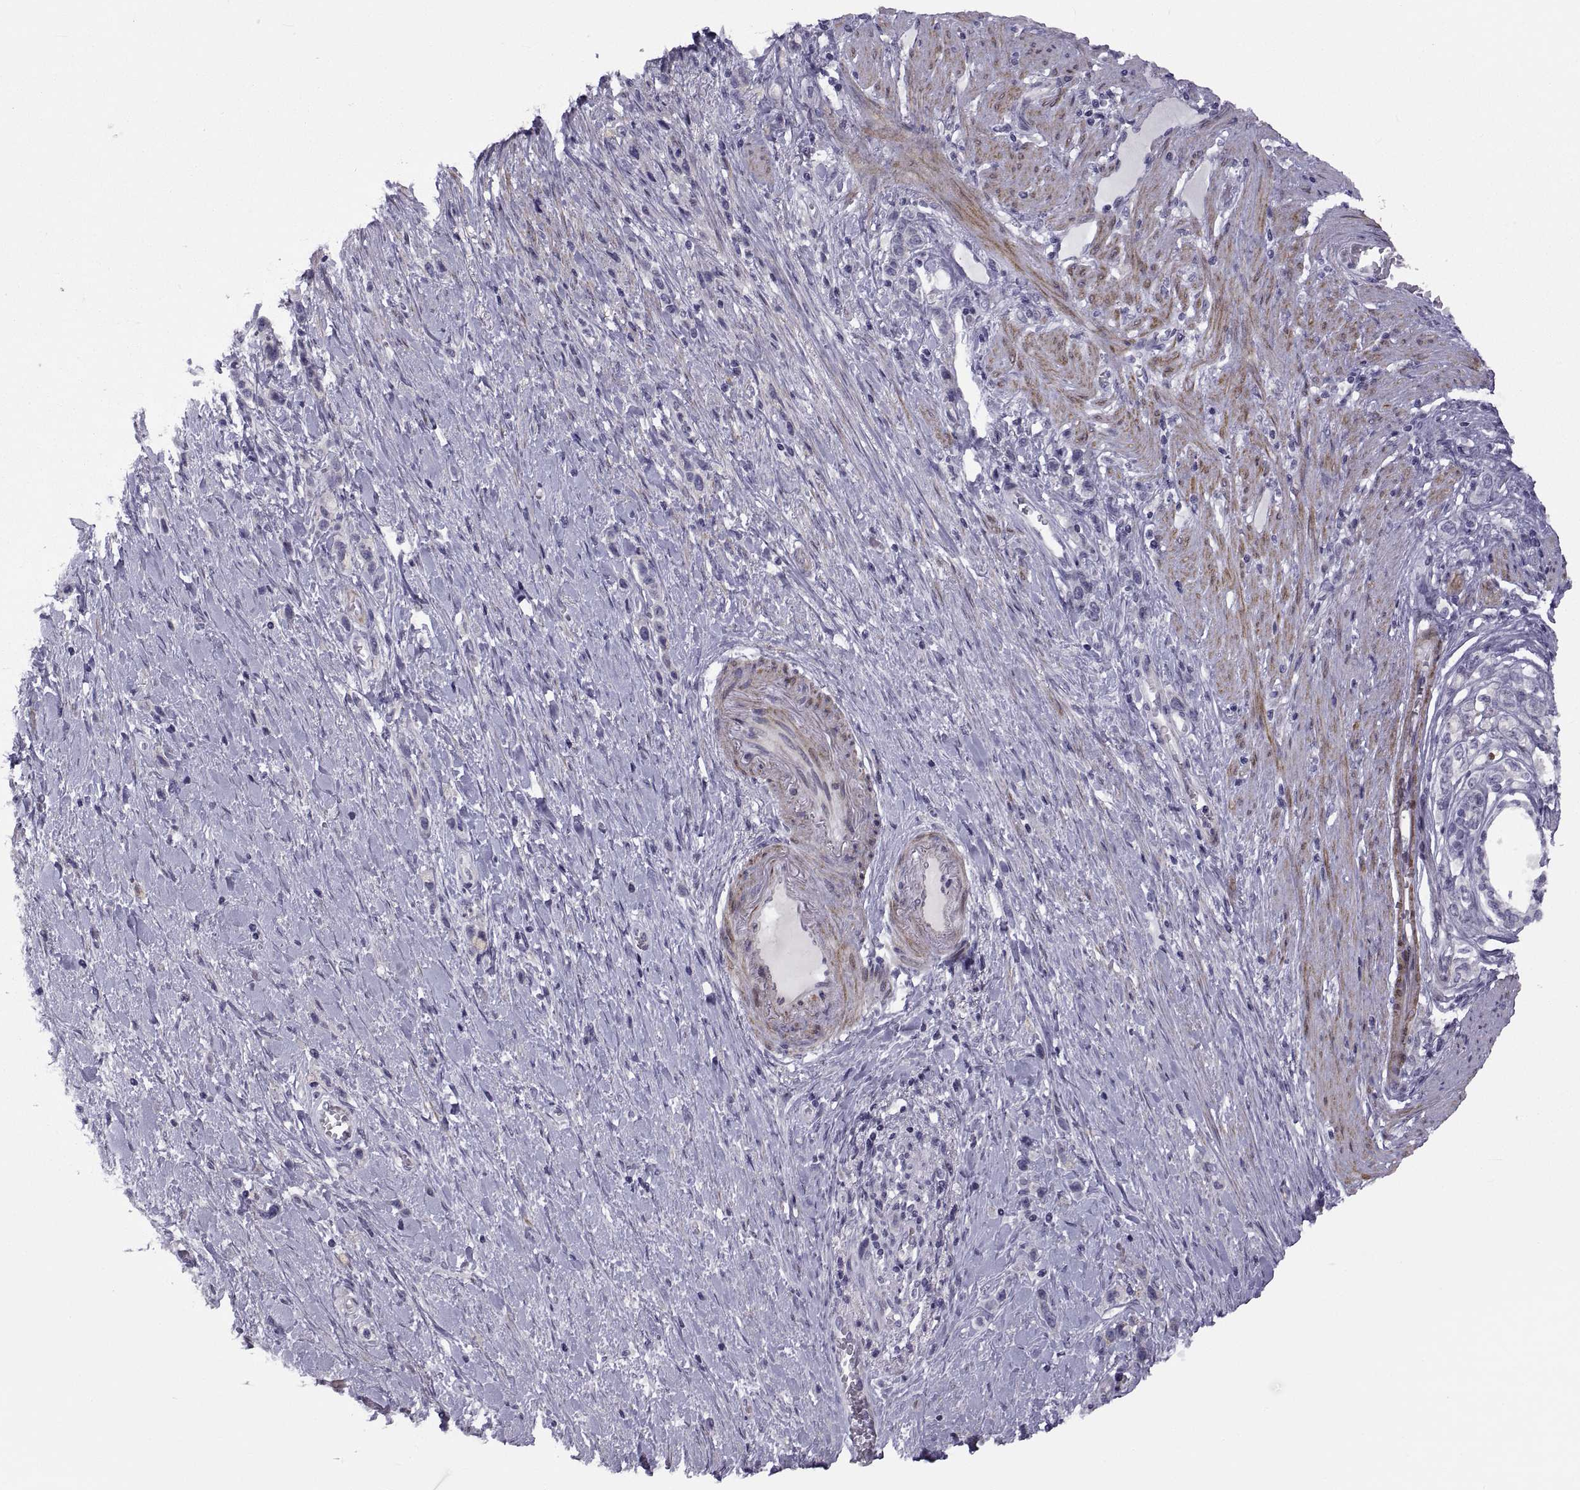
{"staining": {"intensity": "negative", "quantity": "none", "location": "none"}, "tissue": "stomach cancer", "cell_type": "Tumor cells", "image_type": "cancer", "snomed": [{"axis": "morphology", "description": "Normal tissue, NOS"}, {"axis": "morphology", "description": "Adenocarcinoma, NOS"}, {"axis": "morphology", "description": "Adenocarcinoma, High grade"}, {"axis": "topography", "description": "Stomach, upper"}, {"axis": "topography", "description": "Stomach"}], "caption": "The histopathology image reveals no staining of tumor cells in high-grade adenocarcinoma (stomach). (DAB IHC visualized using brightfield microscopy, high magnification).", "gene": "TMEM158", "patient": {"sex": "female", "age": 65}}